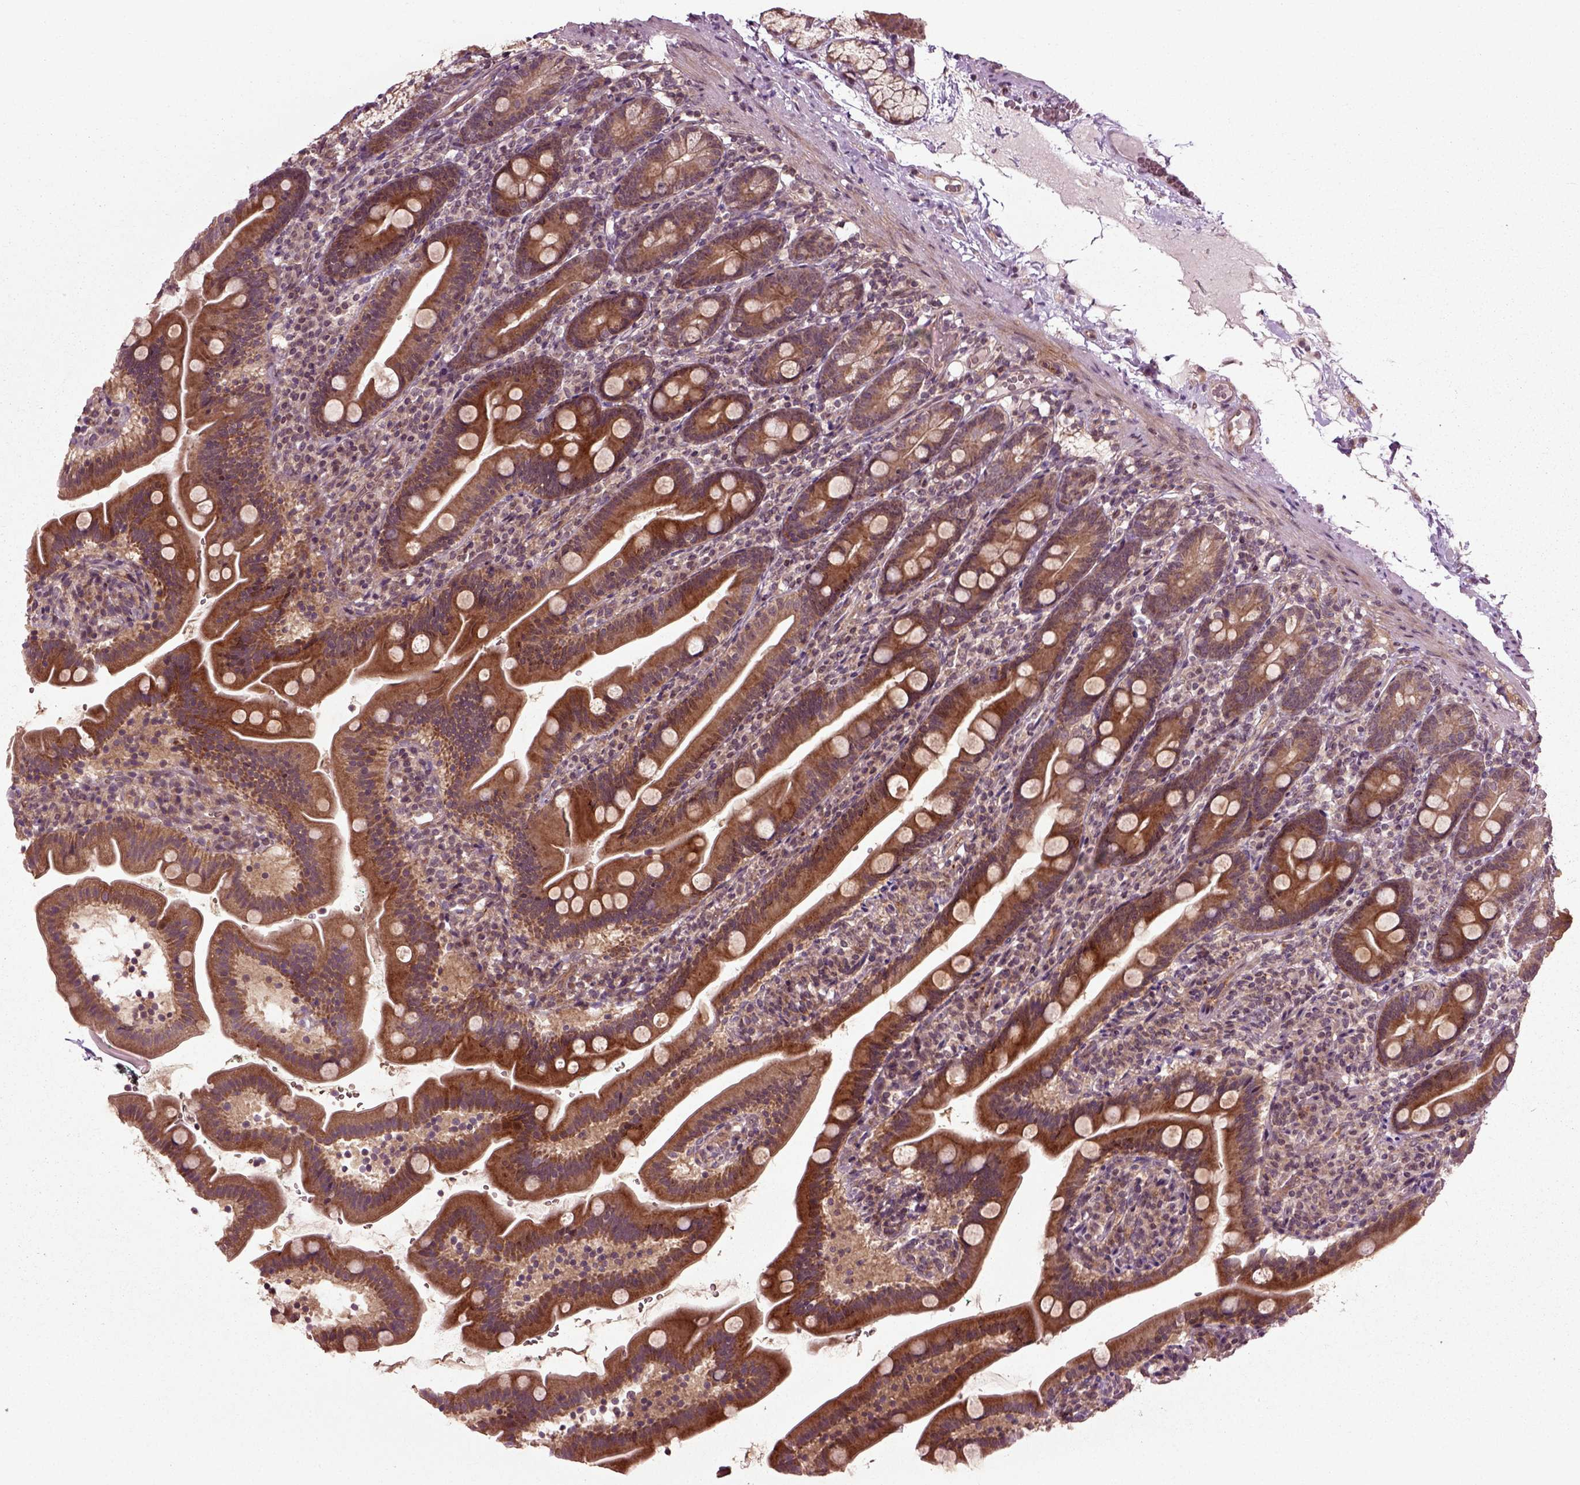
{"staining": {"intensity": "strong", "quantity": ">75%", "location": "cytoplasmic/membranous"}, "tissue": "duodenum", "cell_type": "Glandular cells", "image_type": "normal", "snomed": [{"axis": "morphology", "description": "Normal tissue, NOS"}, {"axis": "topography", "description": "Duodenum"}], "caption": "Protein staining by immunohistochemistry (IHC) displays strong cytoplasmic/membranous positivity in approximately >75% of glandular cells in benign duodenum.", "gene": "PLCD3", "patient": {"sex": "female", "age": 67}}